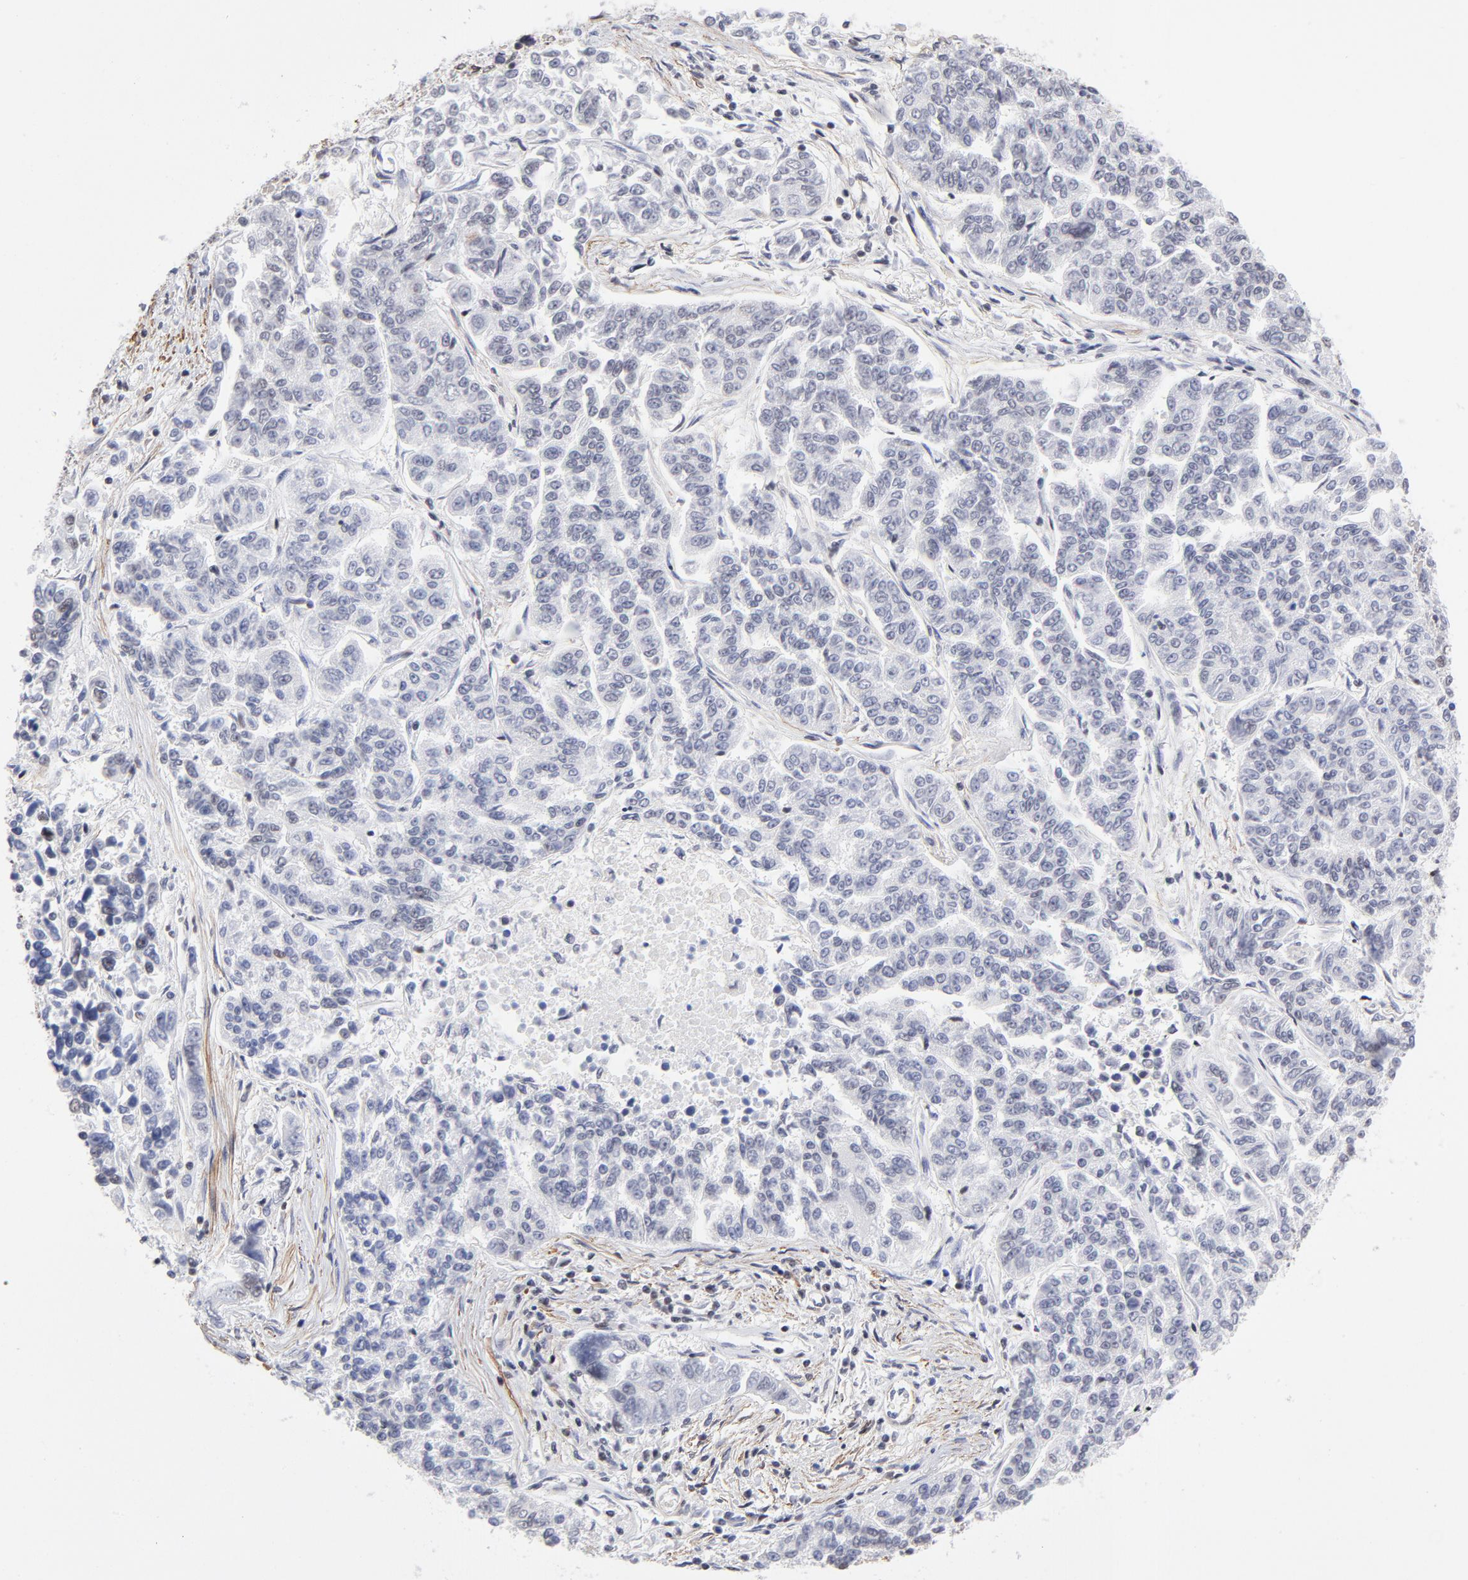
{"staining": {"intensity": "negative", "quantity": "none", "location": "none"}, "tissue": "lung cancer", "cell_type": "Tumor cells", "image_type": "cancer", "snomed": [{"axis": "morphology", "description": "Adenocarcinoma, NOS"}, {"axis": "topography", "description": "Lung"}], "caption": "Immunohistochemistry (IHC) histopathology image of human lung adenocarcinoma stained for a protein (brown), which displays no positivity in tumor cells.", "gene": "CTCF", "patient": {"sex": "male", "age": 84}}